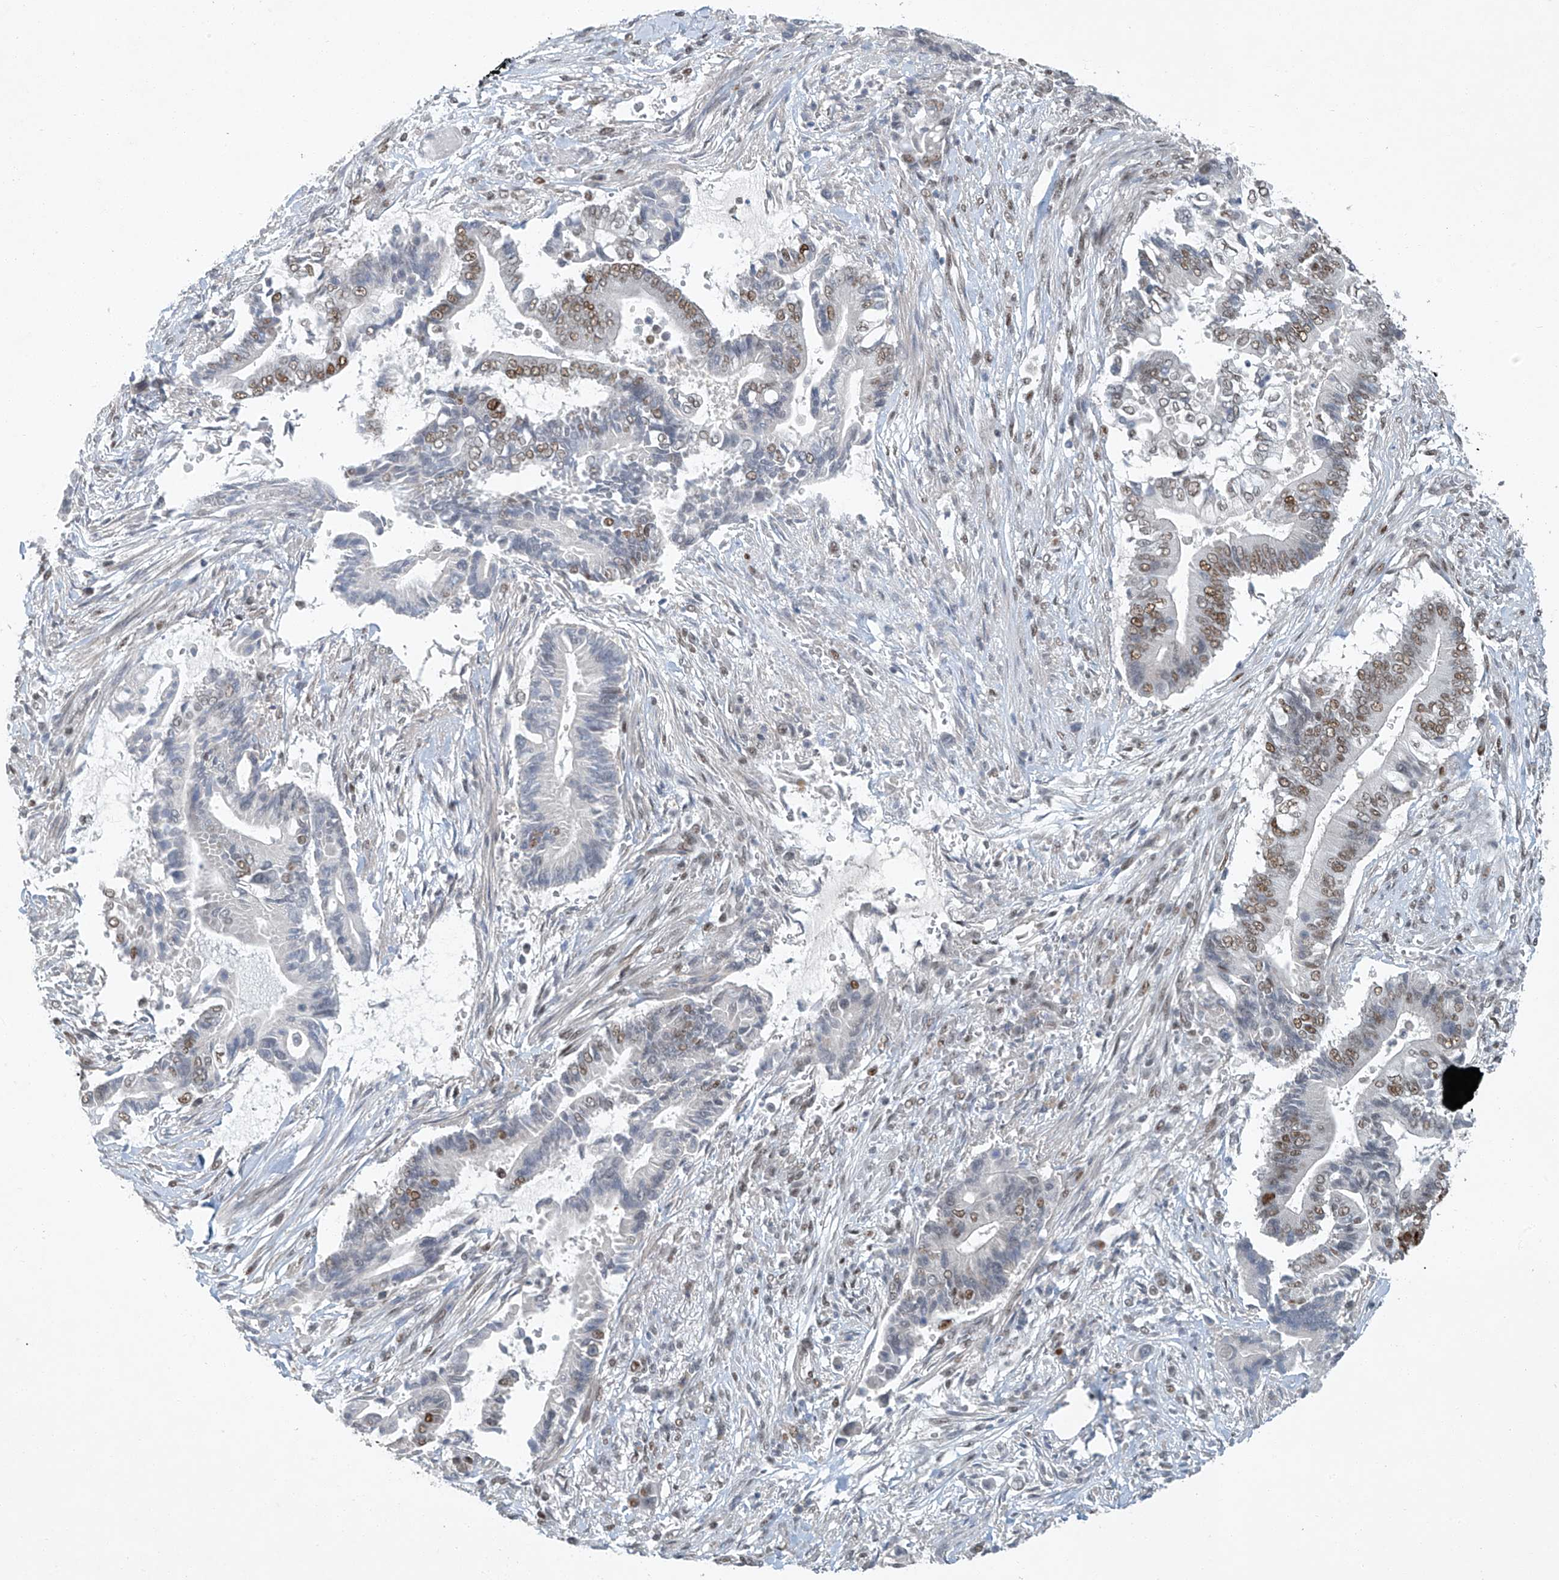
{"staining": {"intensity": "moderate", "quantity": "25%-75%", "location": "nuclear"}, "tissue": "pancreatic cancer", "cell_type": "Tumor cells", "image_type": "cancer", "snomed": [{"axis": "morphology", "description": "Adenocarcinoma, NOS"}, {"axis": "topography", "description": "Pancreas"}], "caption": "Immunohistochemical staining of human pancreatic cancer exhibits moderate nuclear protein expression in about 25%-75% of tumor cells.", "gene": "TAF8", "patient": {"sex": "male", "age": 68}}